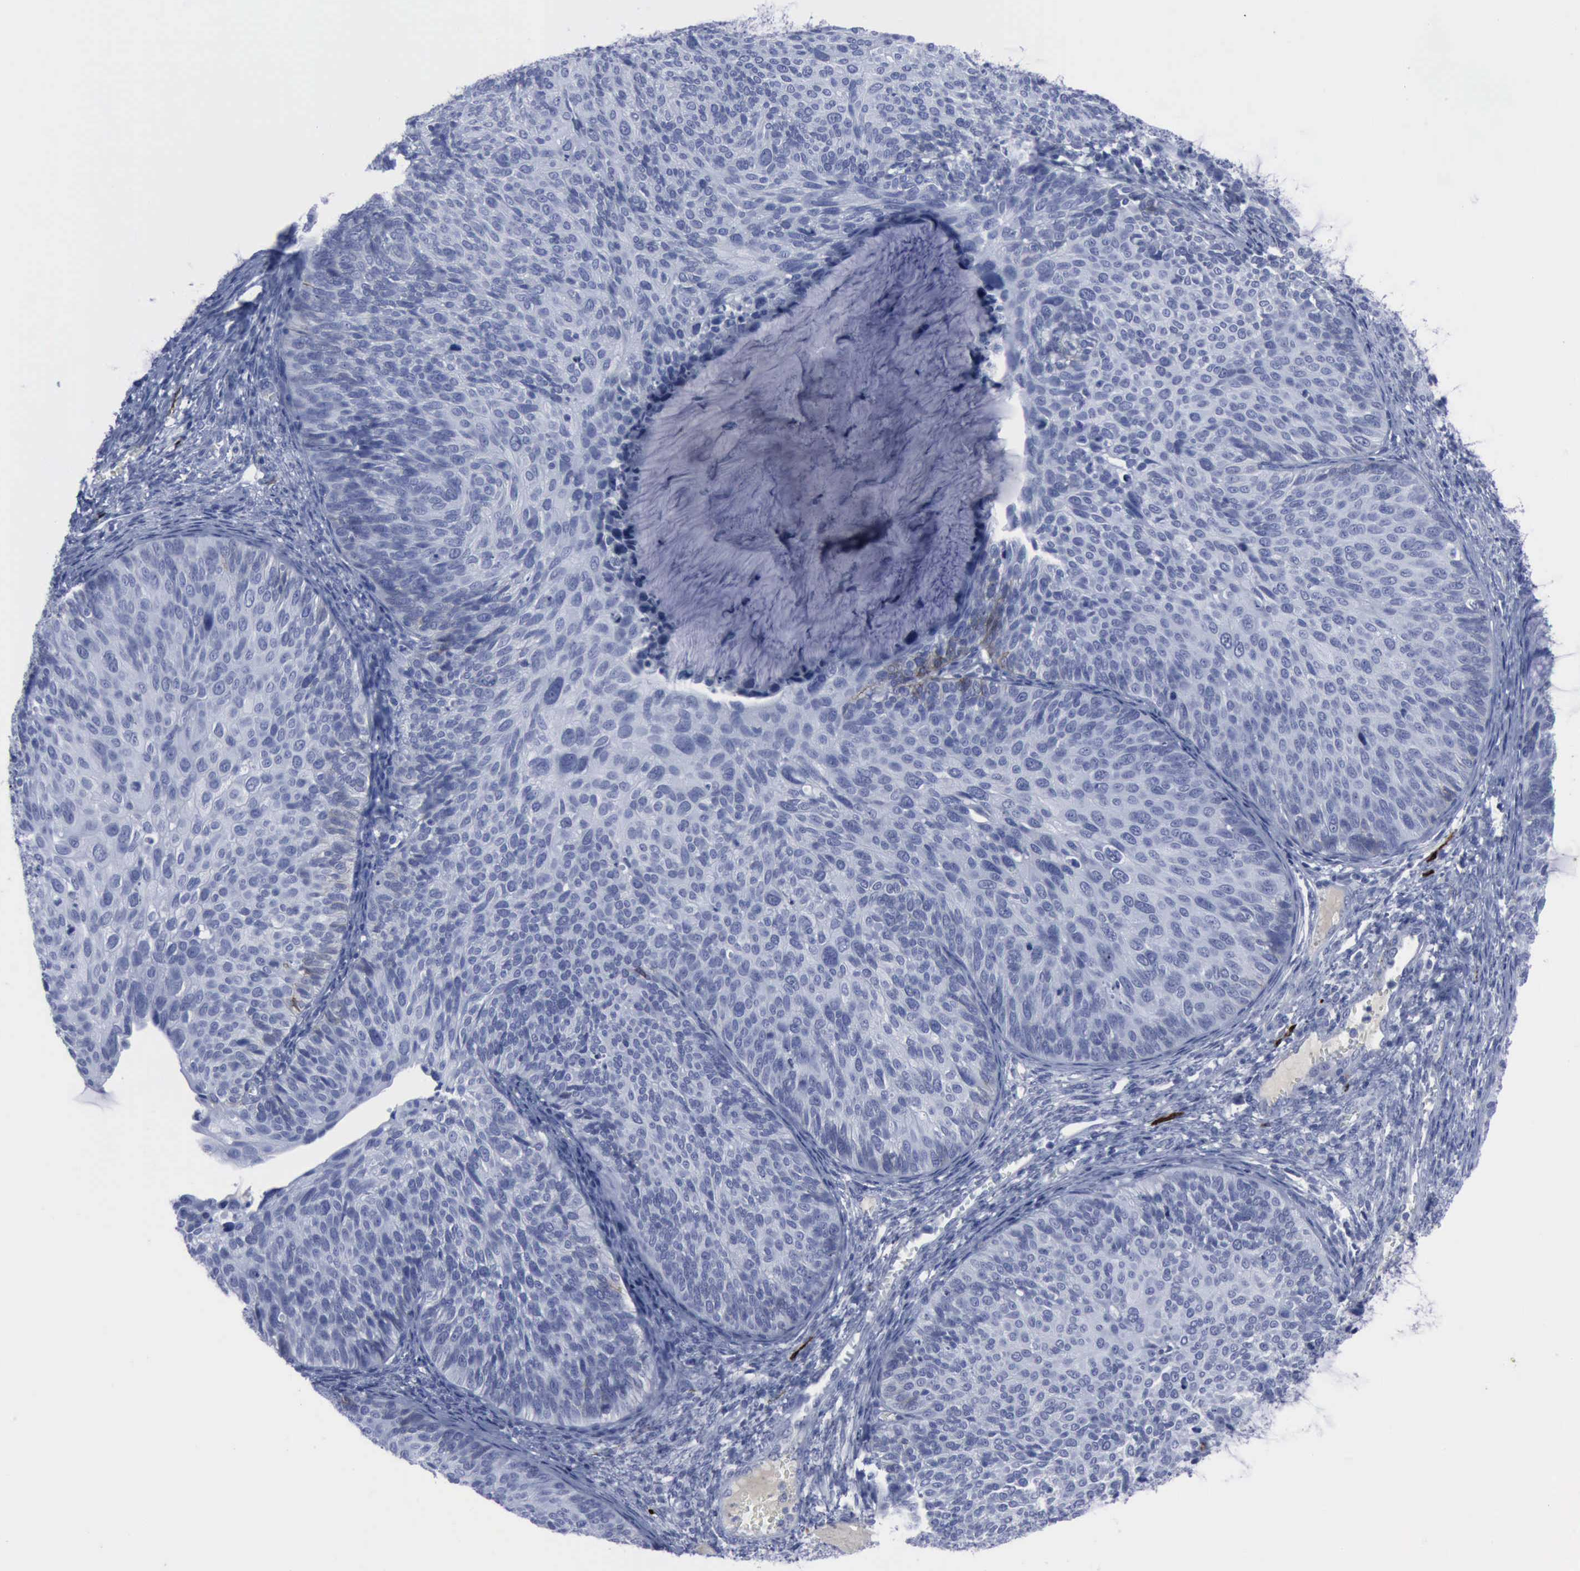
{"staining": {"intensity": "negative", "quantity": "none", "location": "none"}, "tissue": "cervical cancer", "cell_type": "Tumor cells", "image_type": "cancer", "snomed": [{"axis": "morphology", "description": "Squamous cell carcinoma, NOS"}, {"axis": "topography", "description": "Cervix"}], "caption": "Squamous cell carcinoma (cervical) stained for a protein using immunohistochemistry (IHC) displays no expression tumor cells.", "gene": "NGFR", "patient": {"sex": "female", "age": 36}}